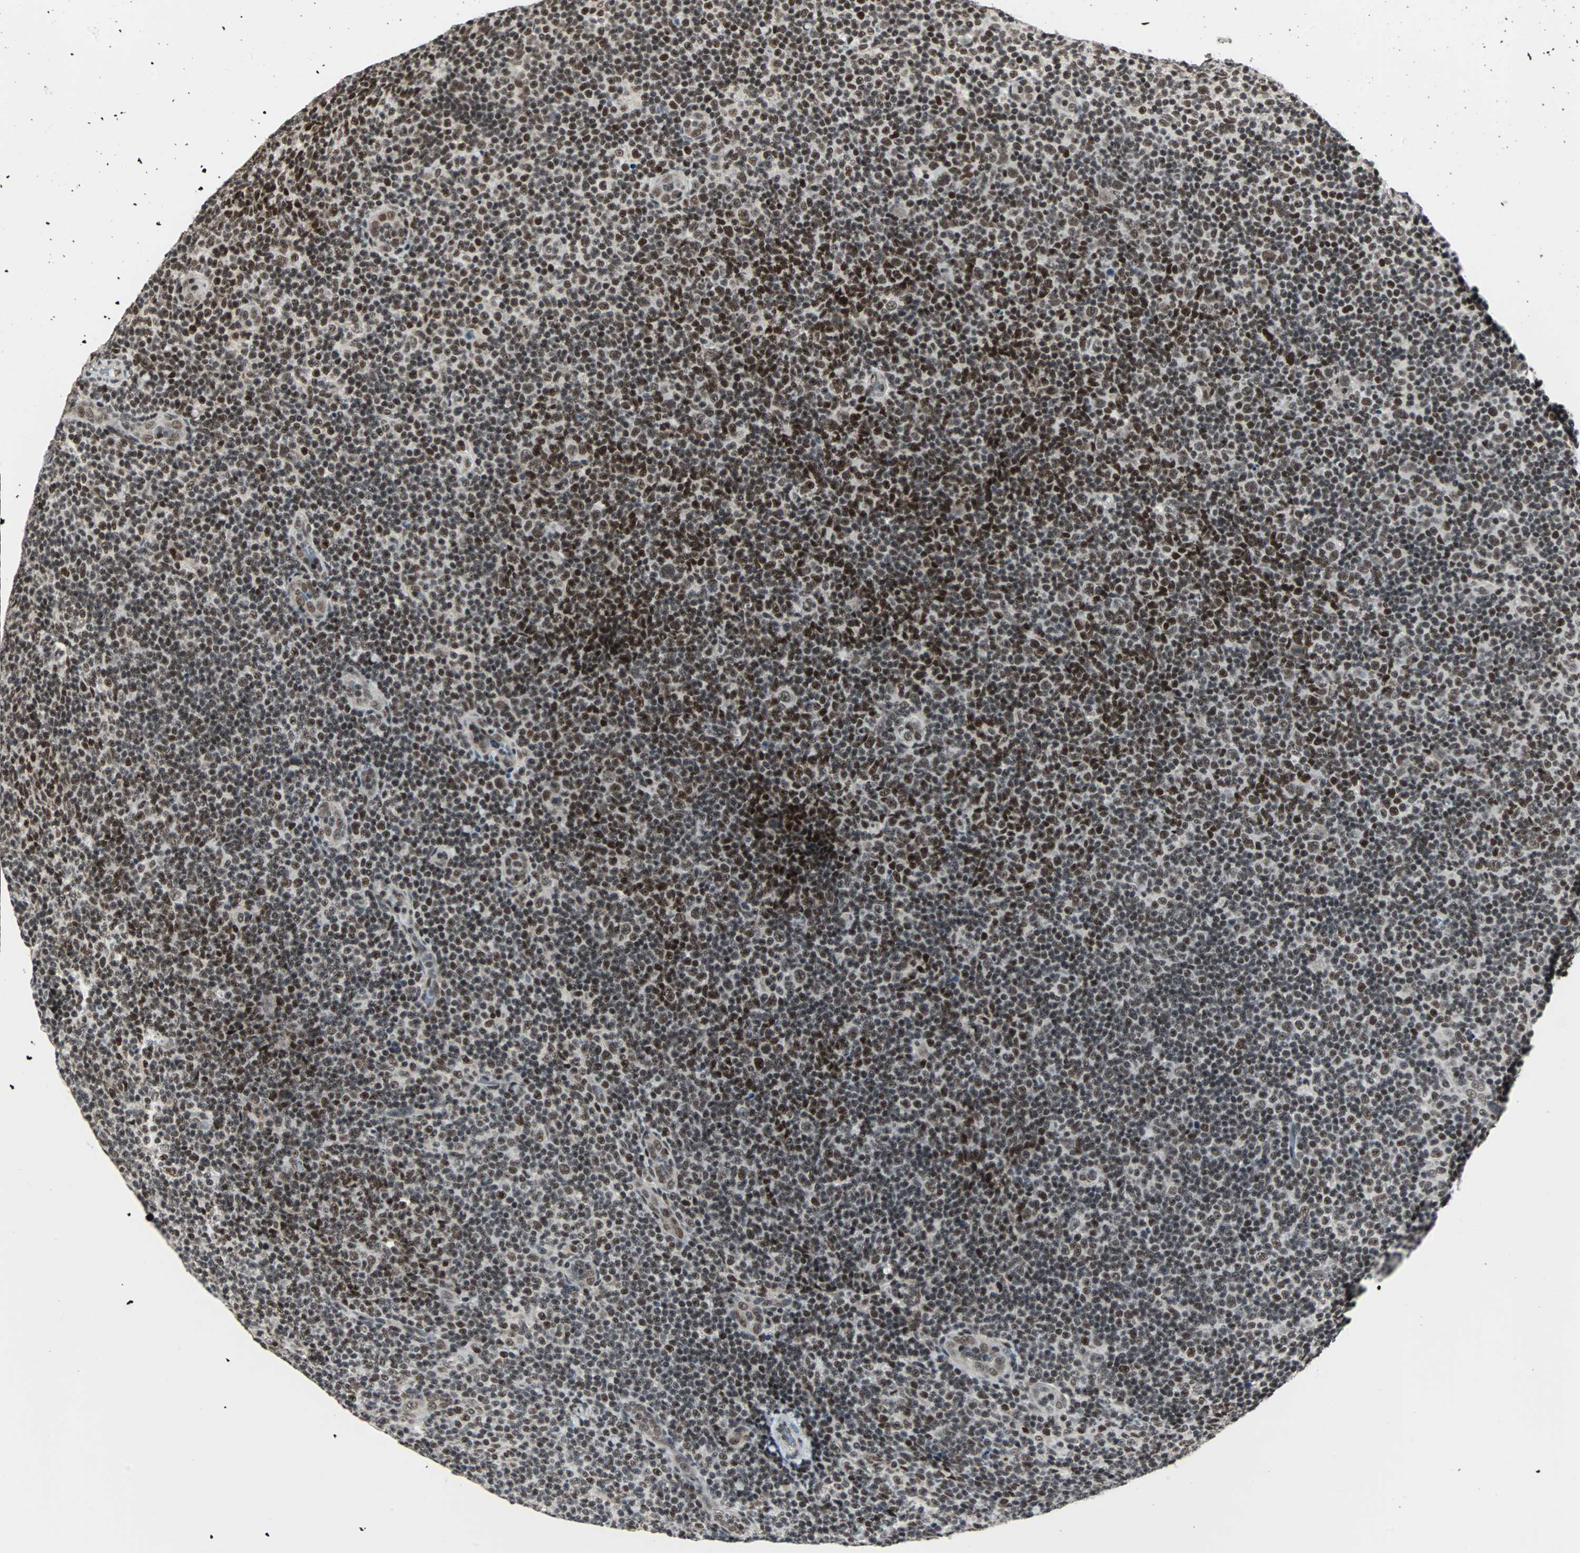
{"staining": {"intensity": "strong", "quantity": ">75%", "location": "nuclear"}, "tissue": "lymphoma", "cell_type": "Tumor cells", "image_type": "cancer", "snomed": [{"axis": "morphology", "description": "Malignant lymphoma, non-Hodgkin's type, Low grade"}, {"axis": "topography", "description": "Lymph node"}], "caption": "This photomicrograph reveals immunohistochemistry (IHC) staining of low-grade malignant lymphoma, non-Hodgkin's type, with high strong nuclear staining in approximately >75% of tumor cells.", "gene": "TERF2IP", "patient": {"sex": "male", "age": 83}}